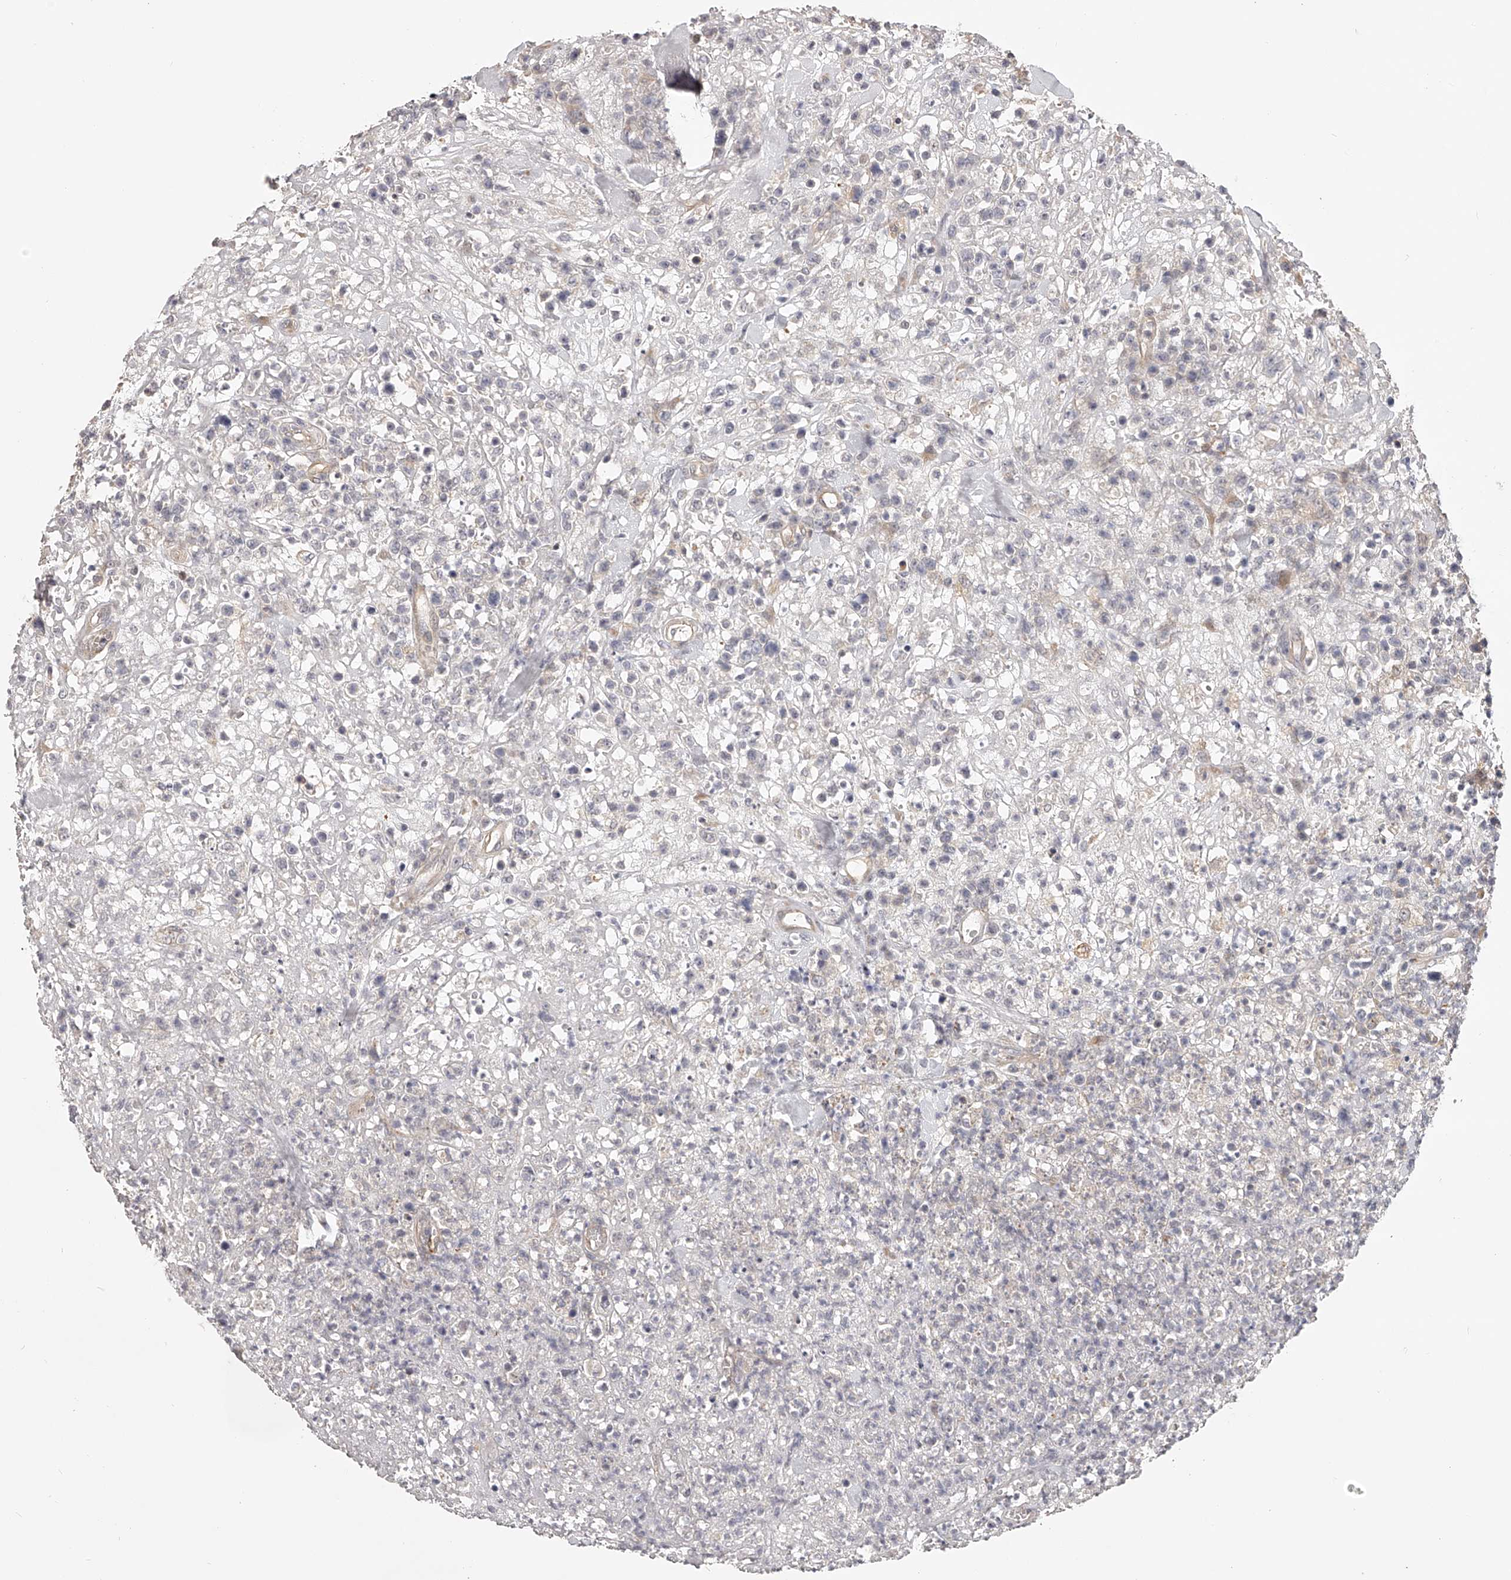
{"staining": {"intensity": "weak", "quantity": "<25%", "location": "cytoplasmic/membranous"}, "tissue": "lymphoma", "cell_type": "Tumor cells", "image_type": "cancer", "snomed": [{"axis": "morphology", "description": "Malignant lymphoma, non-Hodgkin's type, High grade"}, {"axis": "topography", "description": "Colon"}], "caption": "Immunohistochemical staining of high-grade malignant lymphoma, non-Hodgkin's type exhibits no significant positivity in tumor cells.", "gene": "ZNF582", "patient": {"sex": "female", "age": 53}}